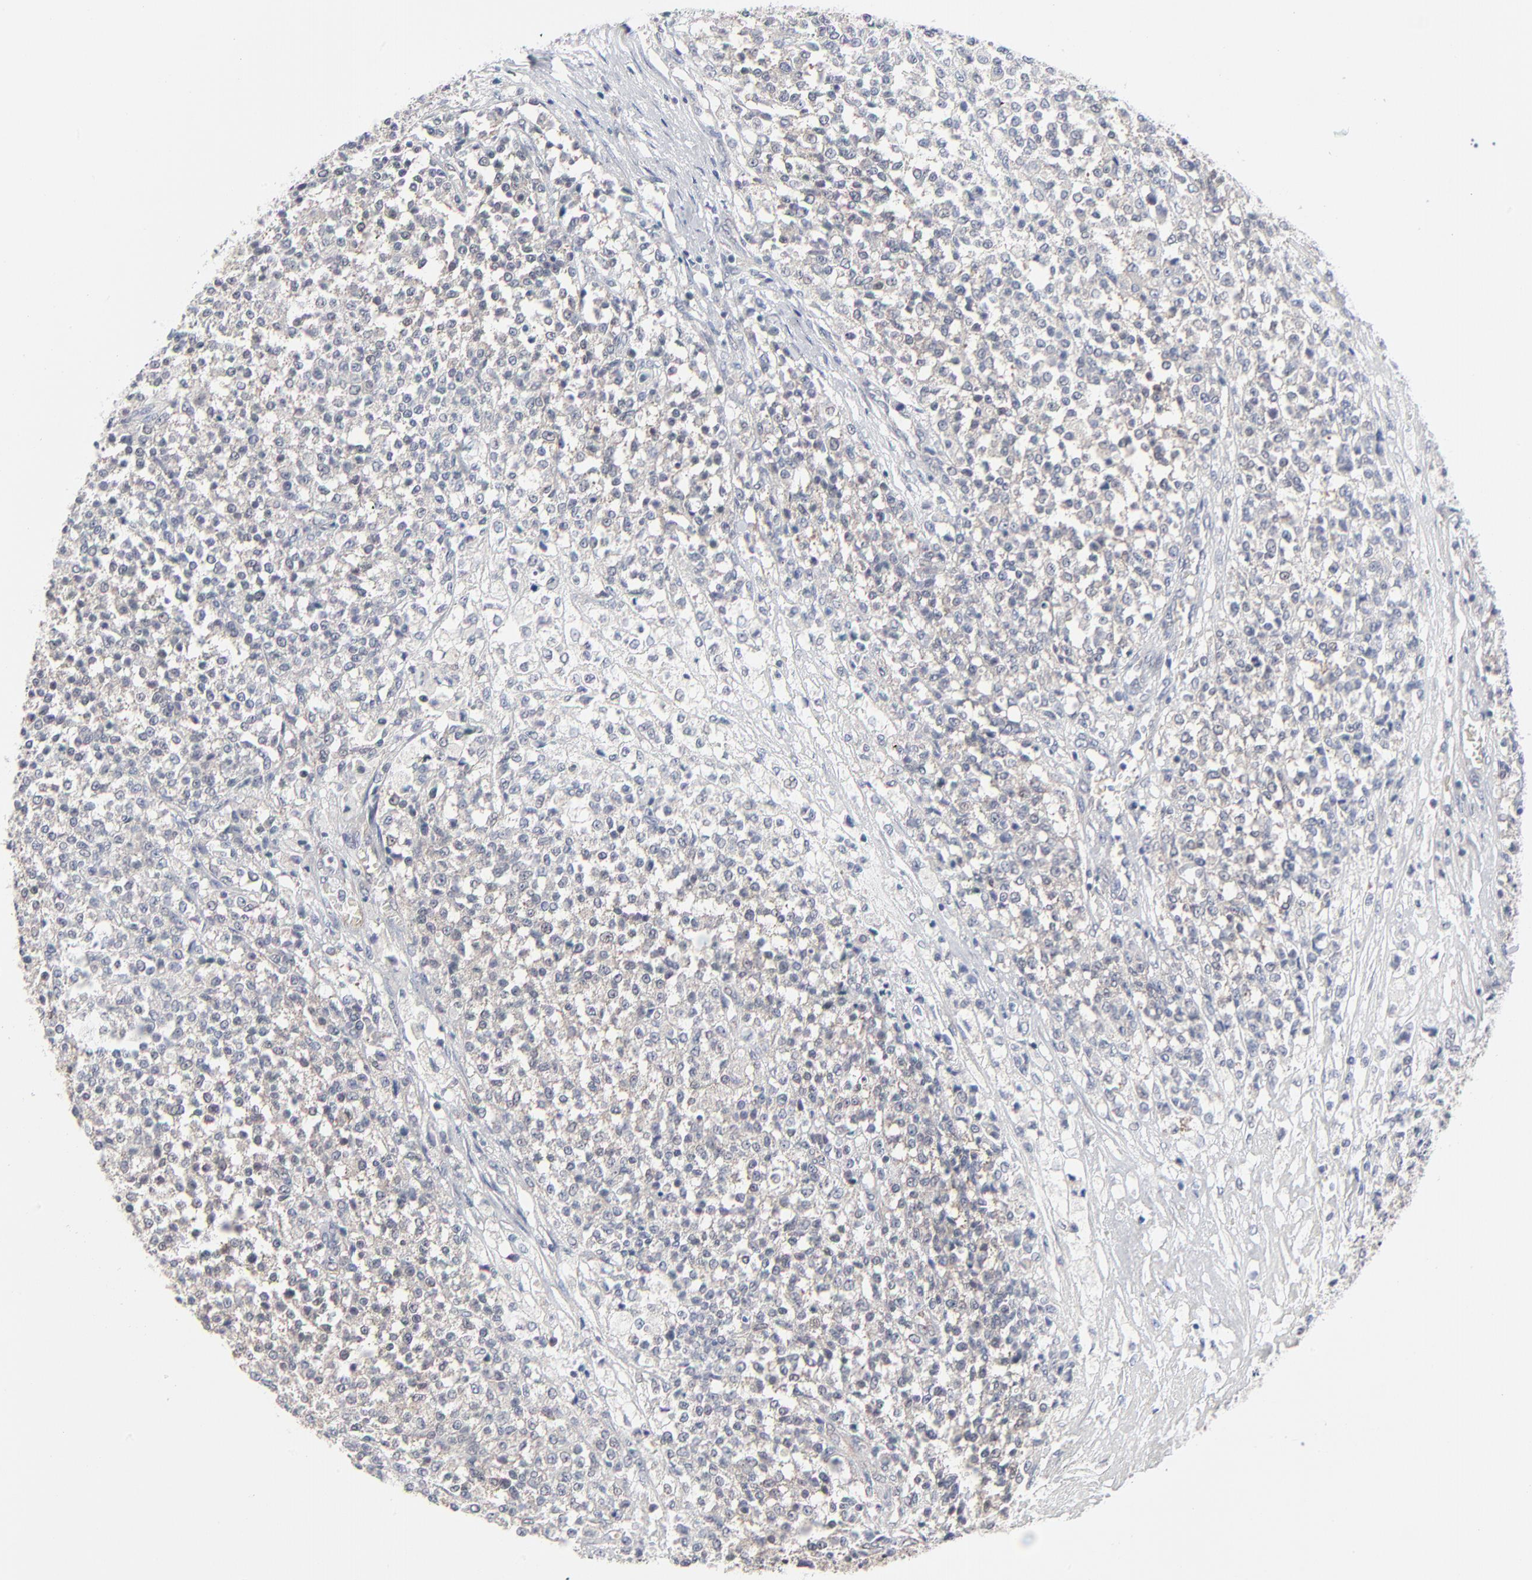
{"staining": {"intensity": "weak", "quantity": "25%-75%", "location": "cytoplasmic/membranous"}, "tissue": "testis cancer", "cell_type": "Tumor cells", "image_type": "cancer", "snomed": [{"axis": "morphology", "description": "Seminoma, NOS"}, {"axis": "topography", "description": "Testis"}], "caption": "A brown stain shows weak cytoplasmic/membranous expression of a protein in human seminoma (testis) tumor cells.", "gene": "RPS6KB1", "patient": {"sex": "male", "age": 59}}